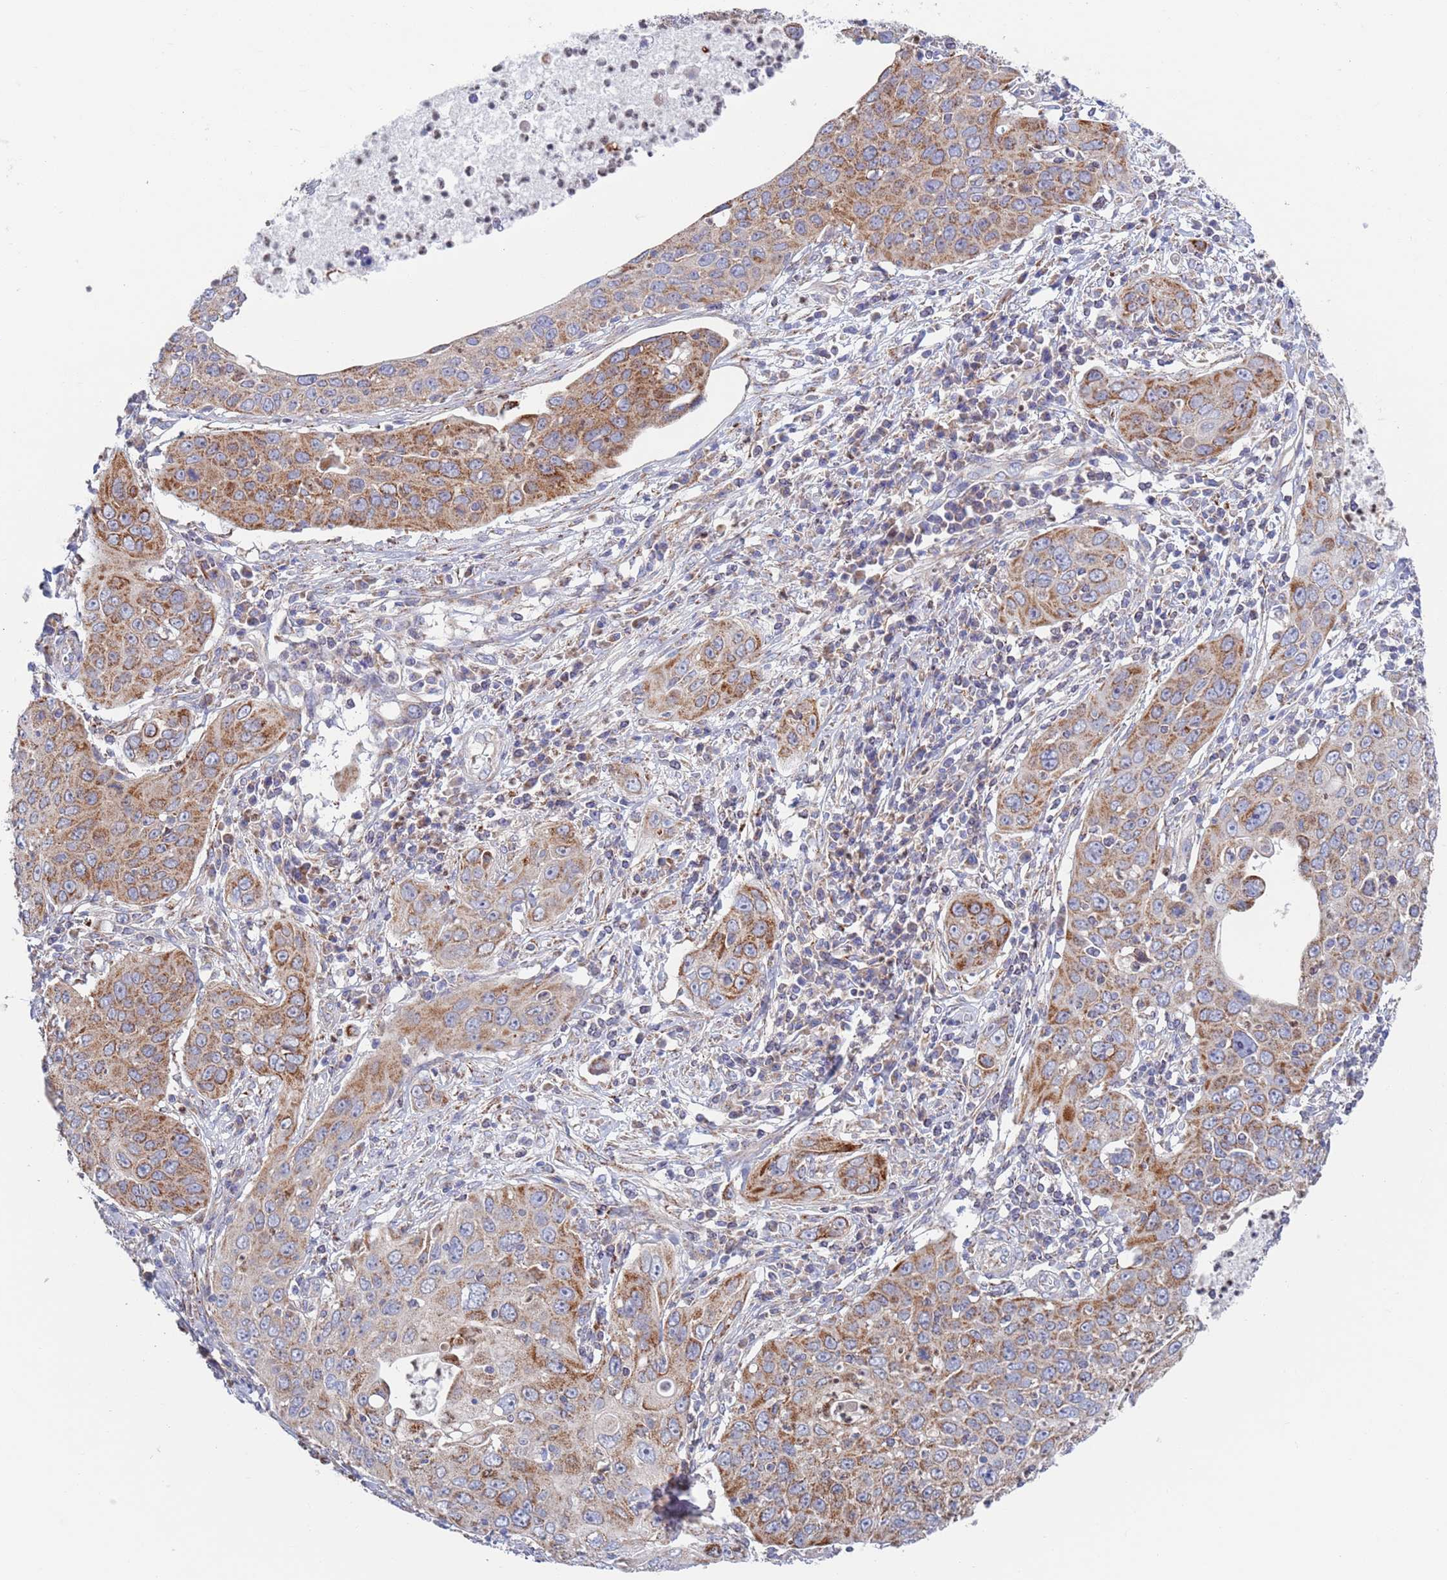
{"staining": {"intensity": "moderate", "quantity": ">75%", "location": "cytoplasmic/membranous"}, "tissue": "cervical cancer", "cell_type": "Tumor cells", "image_type": "cancer", "snomed": [{"axis": "morphology", "description": "Squamous cell carcinoma, NOS"}, {"axis": "topography", "description": "Cervix"}], "caption": "This is an image of IHC staining of squamous cell carcinoma (cervical), which shows moderate staining in the cytoplasmic/membranous of tumor cells.", "gene": "CHCHD6", "patient": {"sex": "female", "age": 36}}